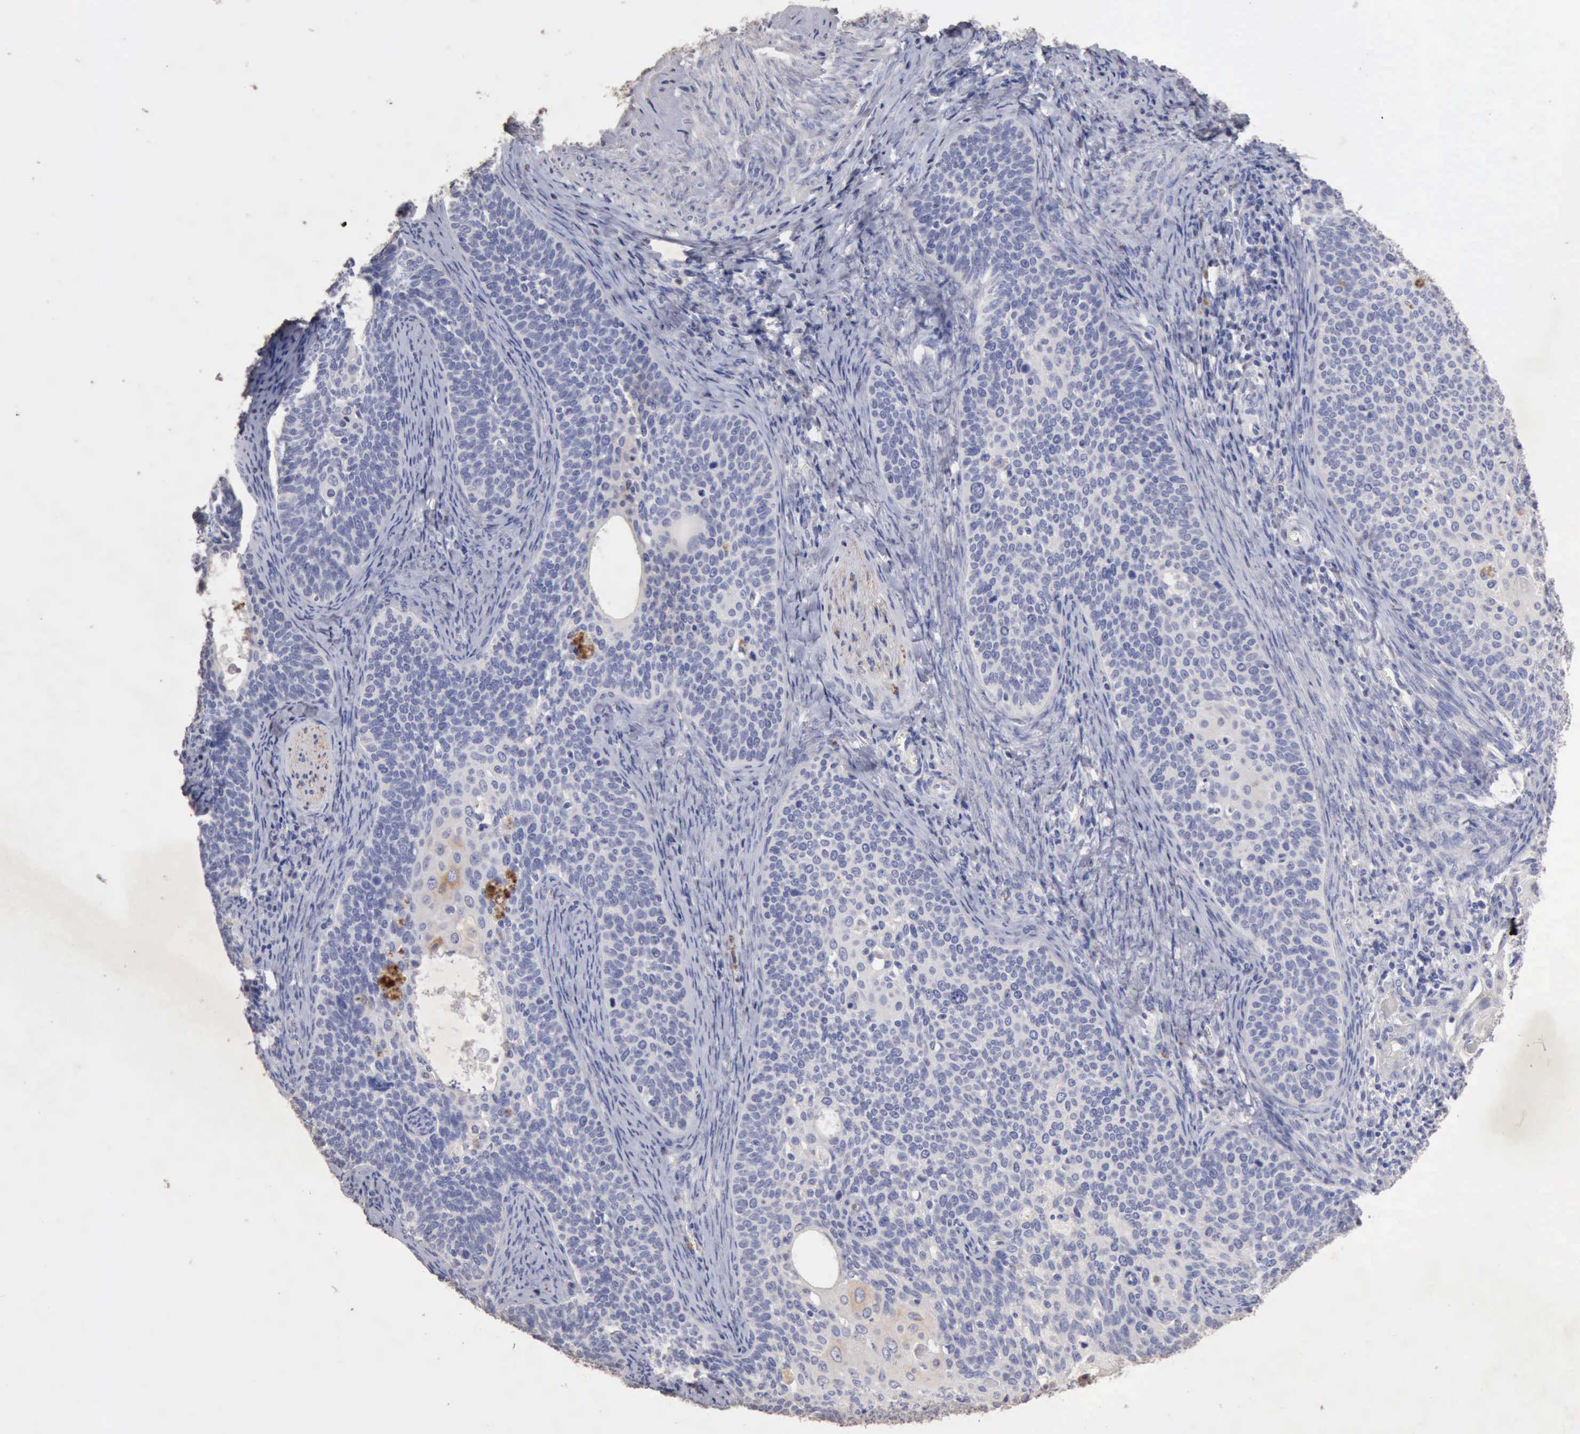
{"staining": {"intensity": "moderate", "quantity": "<25%", "location": "cytoplasmic/membranous"}, "tissue": "cervical cancer", "cell_type": "Tumor cells", "image_type": "cancer", "snomed": [{"axis": "morphology", "description": "Squamous cell carcinoma, NOS"}, {"axis": "topography", "description": "Cervix"}], "caption": "Immunohistochemical staining of cervical squamous cell carcinoma reveals low levels of moderate cytoplasmic/membranous protein expression in about <25% of tumor cells.", "gene": "KRT6B", "patient": {"sex": "female", "age": 33}}